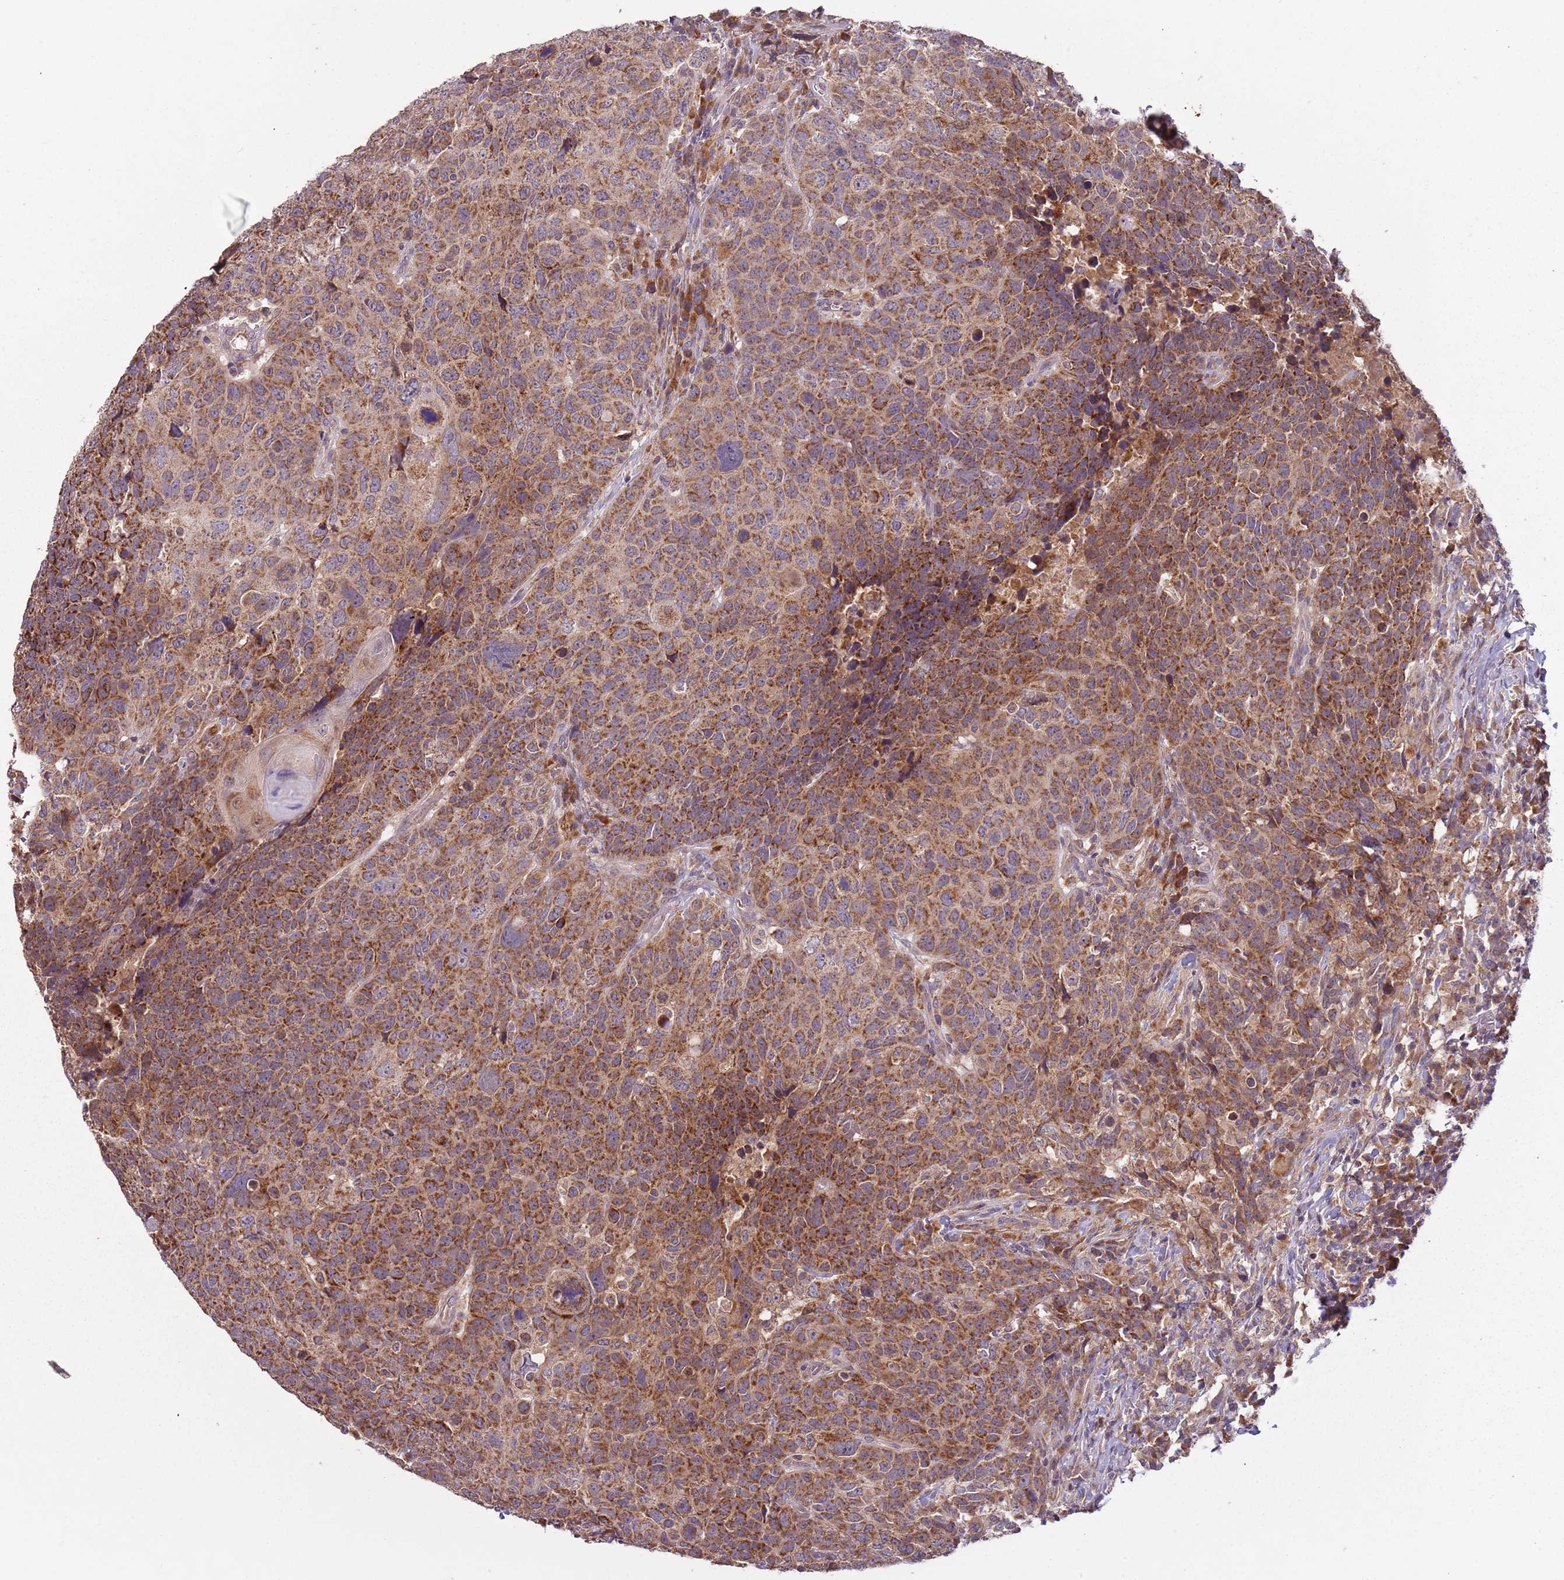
{"staining": {"intensity": "moderate", "quantity": ">75%", "location": "cytoplasmic/membranous"}, "tissue": "head and neck cancer", "cell_type": "Tumor cells", "image_type": "cancer", "snomed": [{"axis": "morphology", "description": "Normal tissue, NOS"}, {"axis": "morphology", "description": "Squamous cell carcinoma, NOS"}, {"axis": "topography", "description": "Skeletal muscle"}, {"axis": "topography", "description": "Vascular tissue"}, {"axis": "topography", "description": "Peripheral nerve tissue"}, {"axis": "topography", "description": "Head-Neck"}], "caption": "The histopathology image displays a brown stain indicating the presence of a protein in the cytoplasmic/membranous of tumor cells in head and neck squamous cell carcinoma. Ihc stains the protein in brown and the nuclei are stained blue.", "gene": "FECH", "patient": {"sex": "male", "age": 66}}